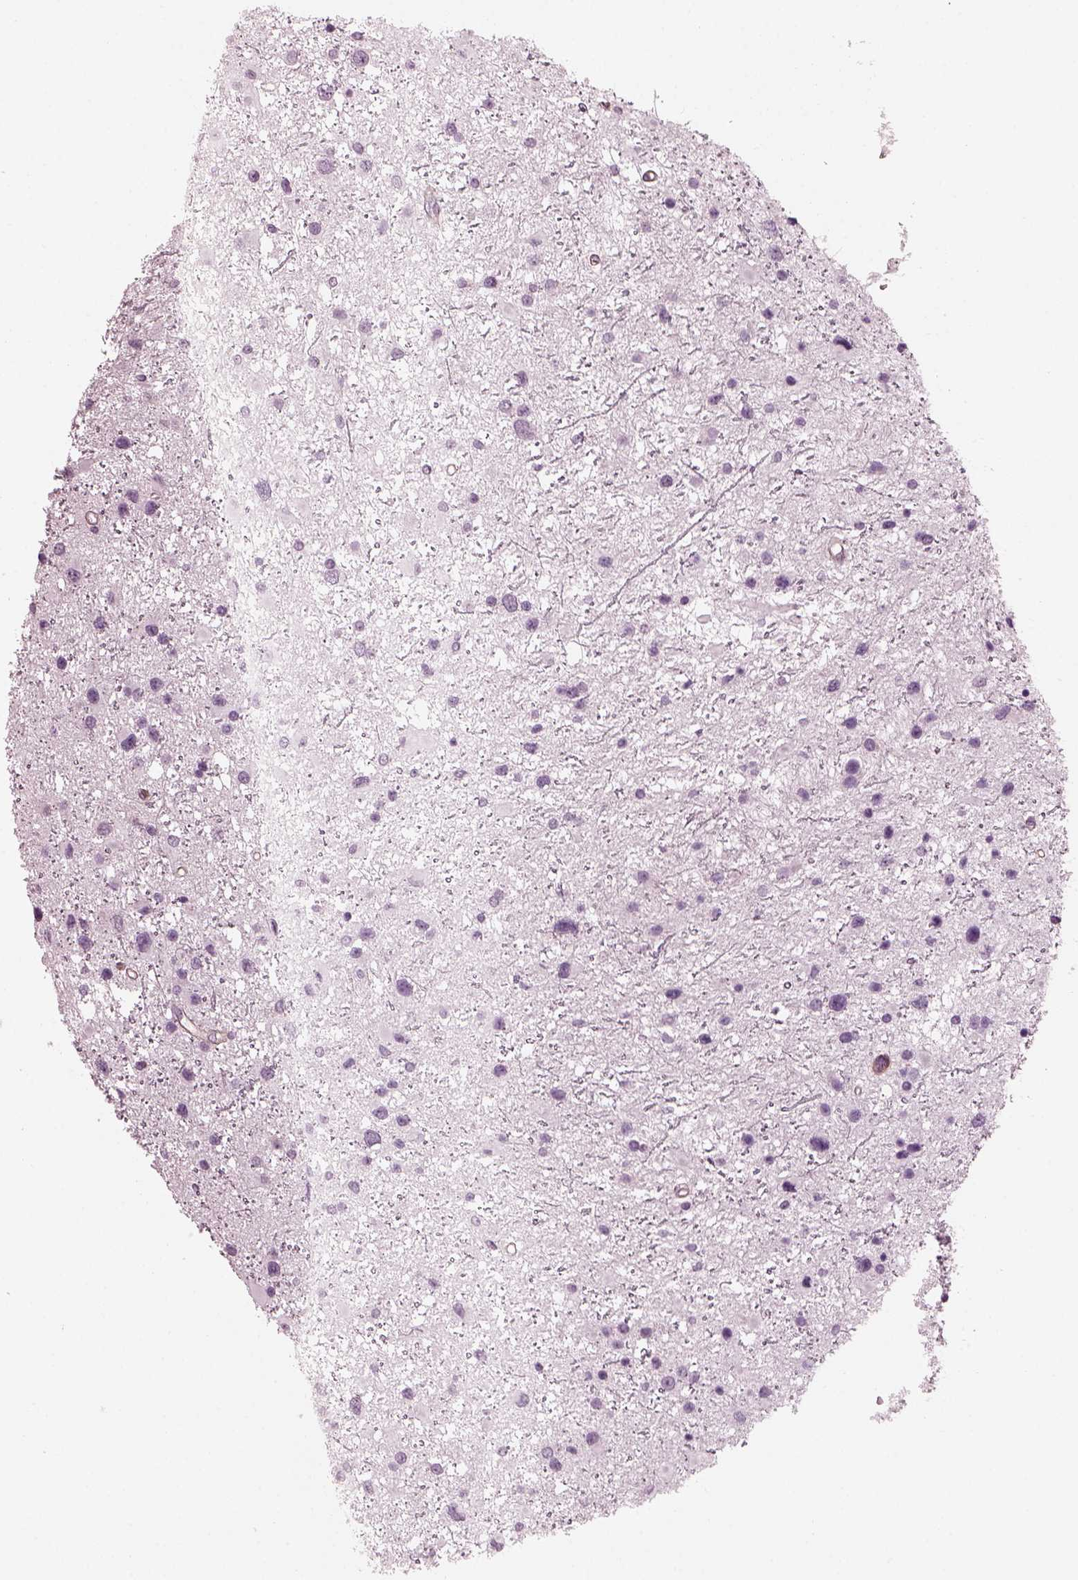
{"staining": {"intensity": "negative", "quantity": "none", "location": "none"}, "tissue": "glioma", "cell_type": "Tumor cells", "image_type": "cancer", "snomed": [{"axis": "morphology", "description": "Glioma, malignant, Low grade"}, {"axis": "topography", "description": "Brain"}], "caption": "This micrograph is of low-grade glioma (malignant) stained with IHC to label a protein in brown with the nuclei are counter-stained blue. There is no expression in tumor cells.", "gene": "BFSP1", "patient": {"sex": "female", "age": 32}}